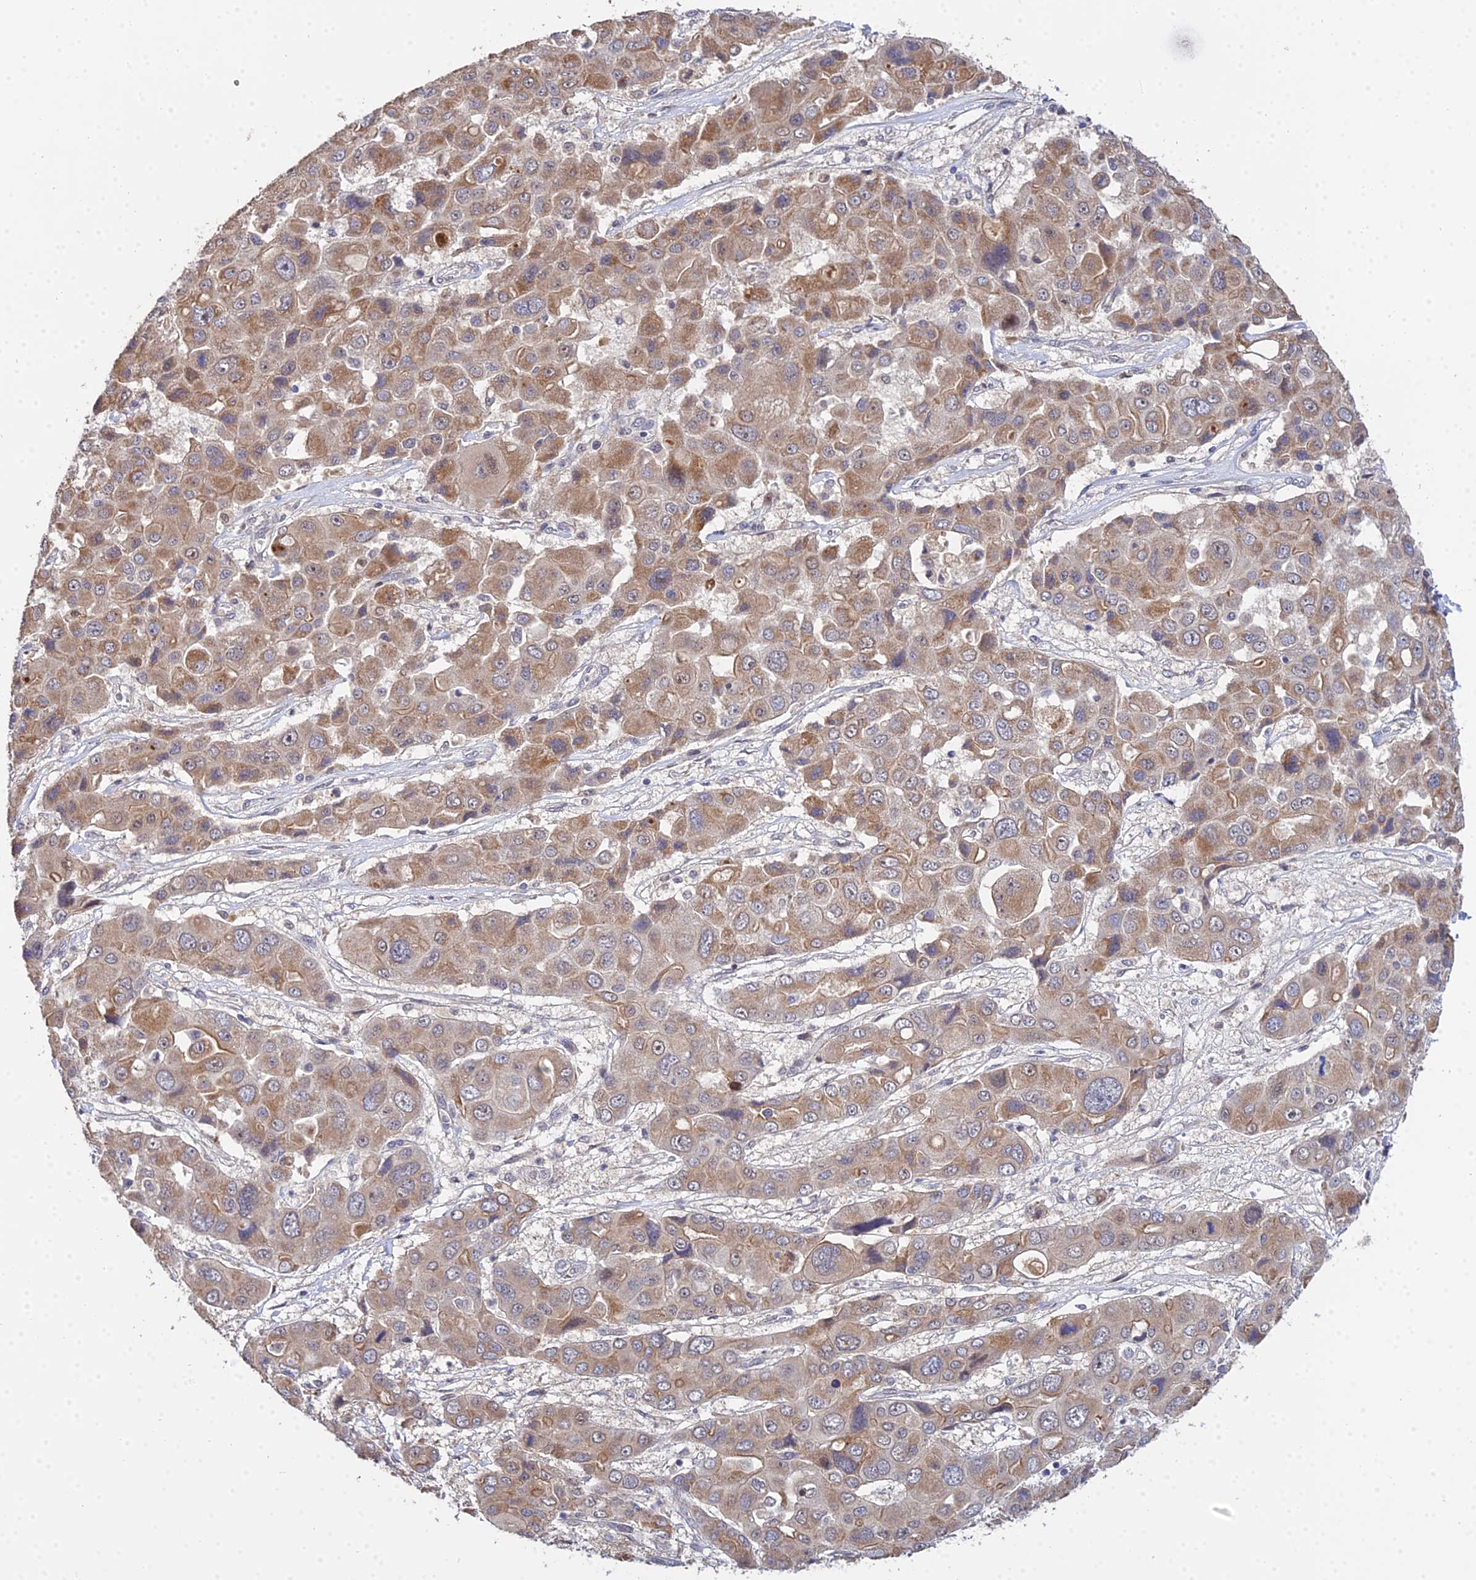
{"staining": {"intensity": "moderate", "quantity": "25%-75%", "location": "cytoplasmic/membranous"}, "tissue": "liver cancer", "cell_type": "Tumor cells", "image_type": "cancer", "snomed": [{"axis": "morphology", "description": "Cholangiocarcinoma"}, {"axis": "topography", "description": "Liver"}], "caption": "Protein expression analysis of human liver cancer reveals moderate cytoplasmic/membranous expression in approximately 25%-75% of tumor cells.", "gene": "ERCC5", "patient": {"sex": "male", "age": 67}}